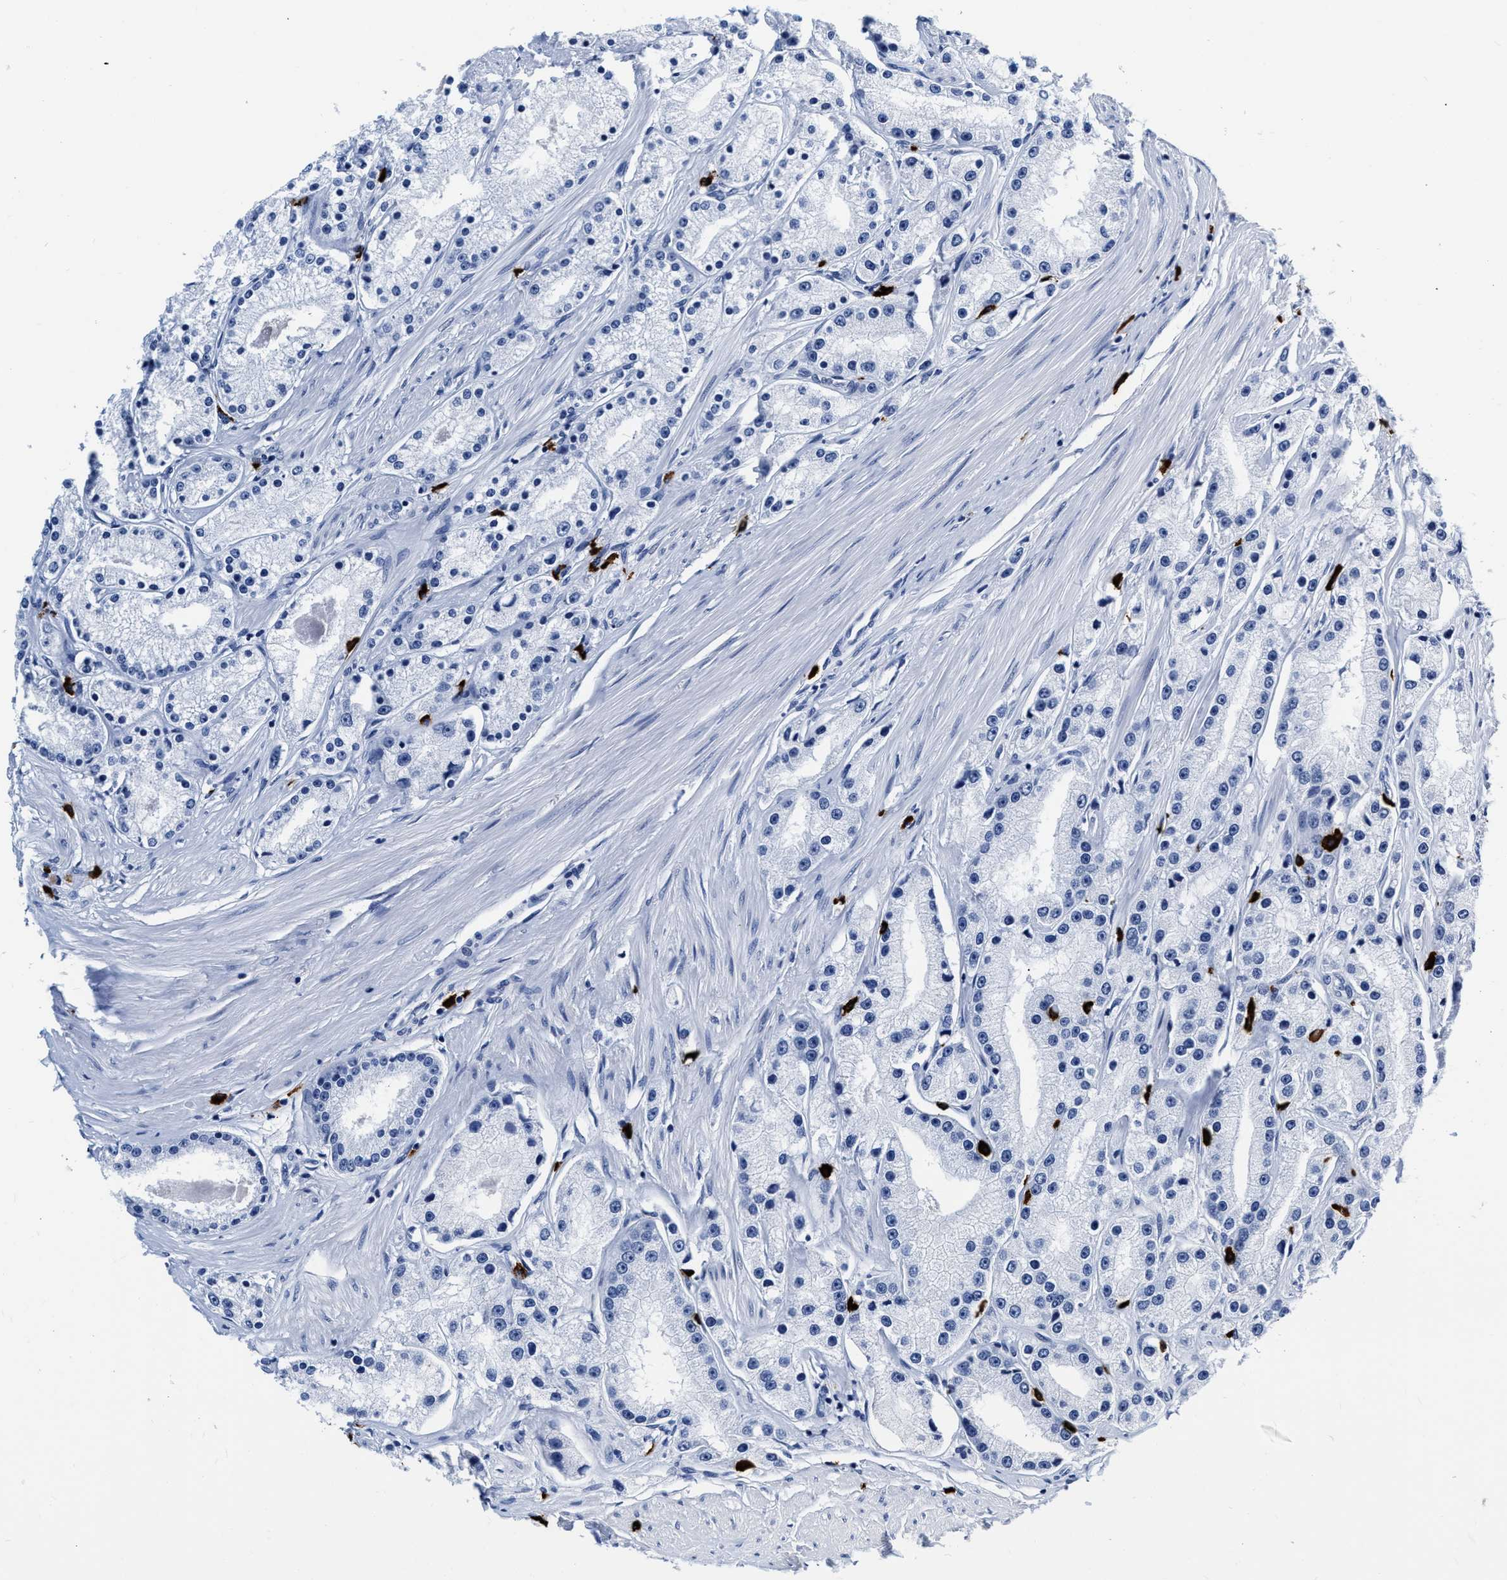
{"staining": {"intensity": "negative", "quantity": "none", "location": "none"}, "tissue": "prostate cancer", "cell_type": "Tumor cells", "image_type": "cancer", "snomed": [{"axis": "morphology", "description": "Adenocarcinoma, Low grade"}, {"axis": "topography", "description": "Prostate"}], "caption": "This is a micrograph of immunohistochemistry (IHC) staining of low-grade adenocarcinoma (prostate), which shows no staining in tumor cells. (Brightfield microscopy of DAB immunohistochemistry (IHC) at high magnification).", "gene": "CER1", "patient": {"sex": "male", "age": 63}}